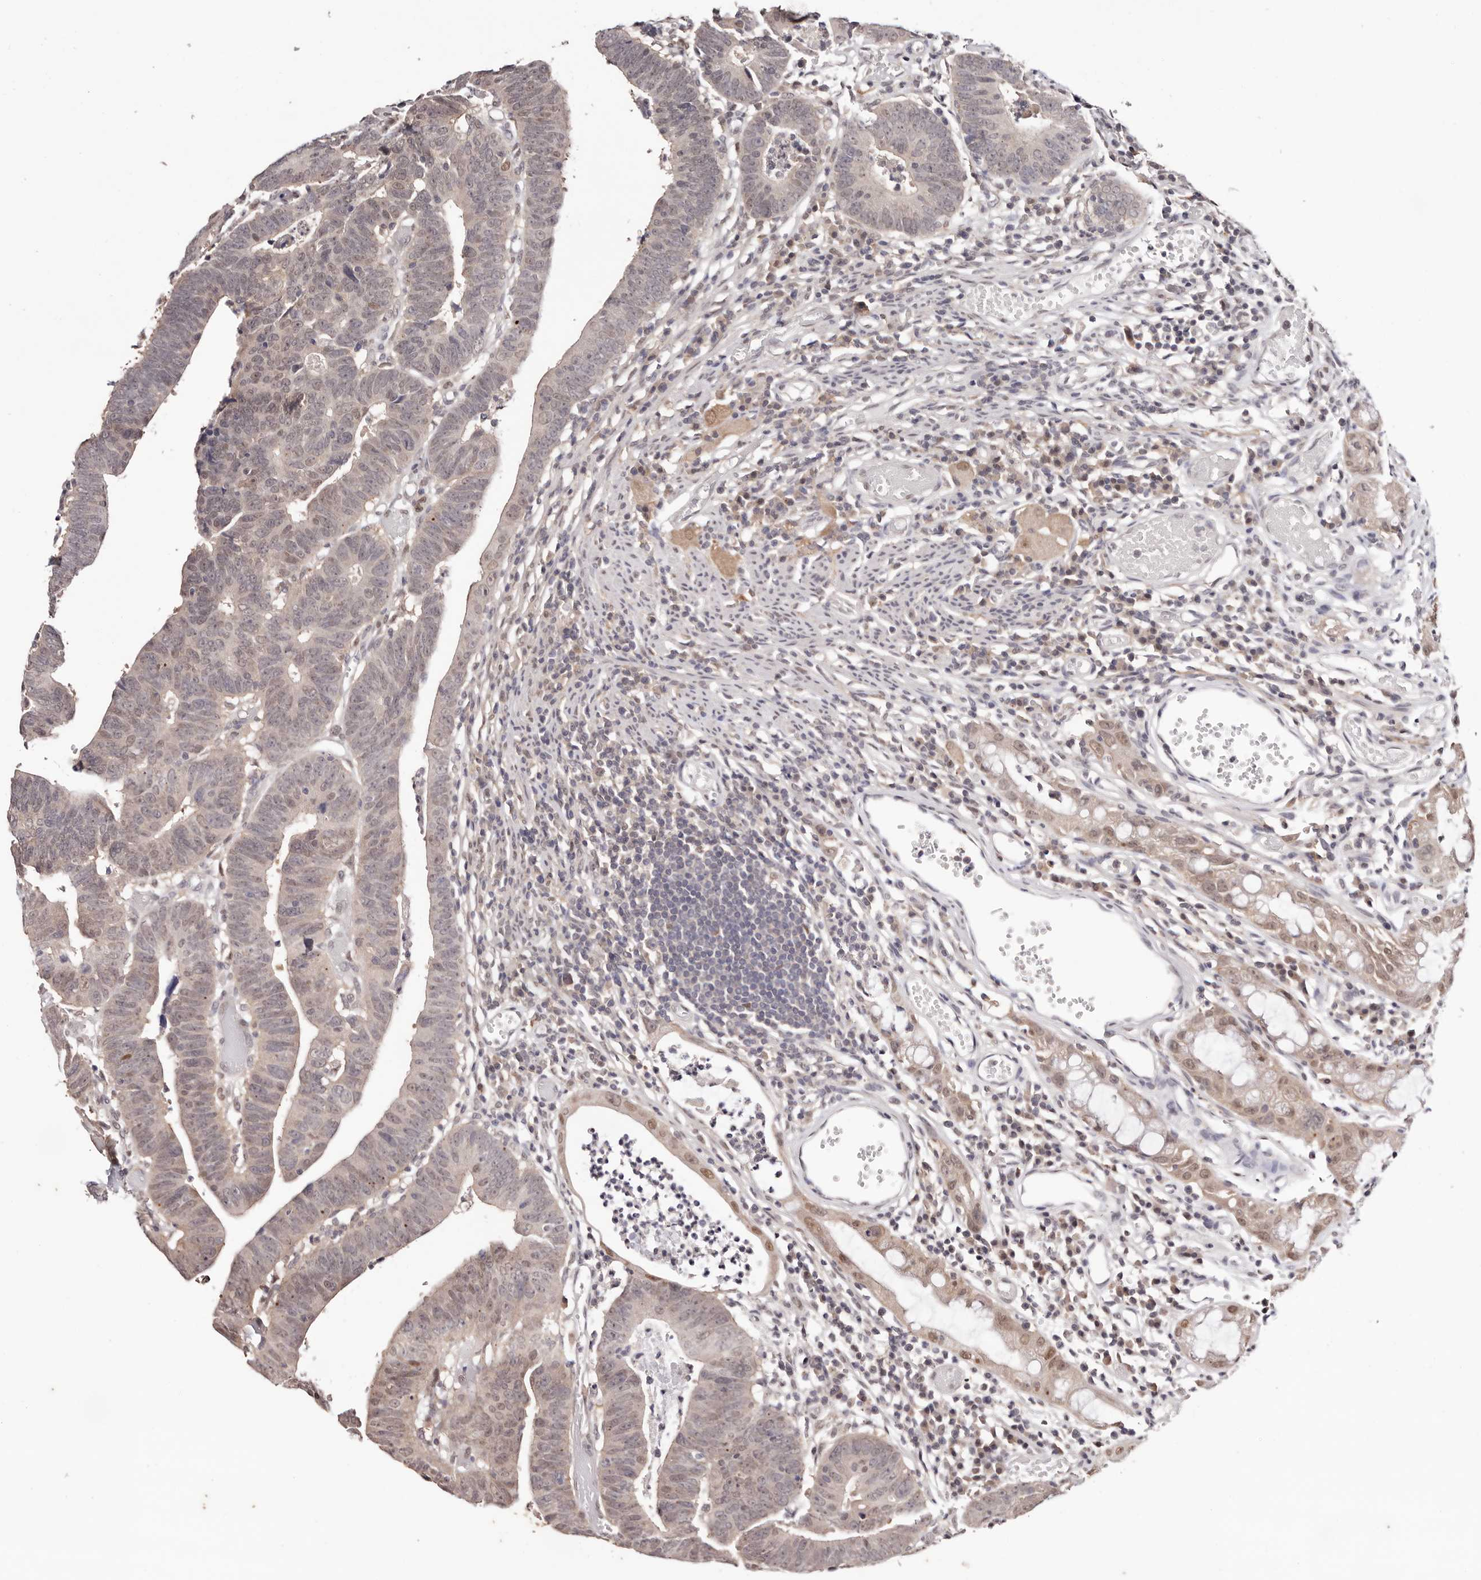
{"staining": {"intensity": "weak", "quantity": "25%-75%", "location": "cytoplasmic/membranous,nuclear"}, "tissue": "colorectal cancer", "cell_type": "Tumor cells", "image_type": "cancer", "snomed": [{"axis": "morphology", "description": "Adenocarcinoma, NOS"}, {"axis": "topography", "description": "Rectum"}], "caption": "Approximately 25%-75% of tumor cells in human colorectal cancer show weak cytoplasmic/membranous and nuclear protein staining as visualized by brown immunohistochemical staining.", "gene": "TYW3", "patient": {"sex": "female", "age": 65}}